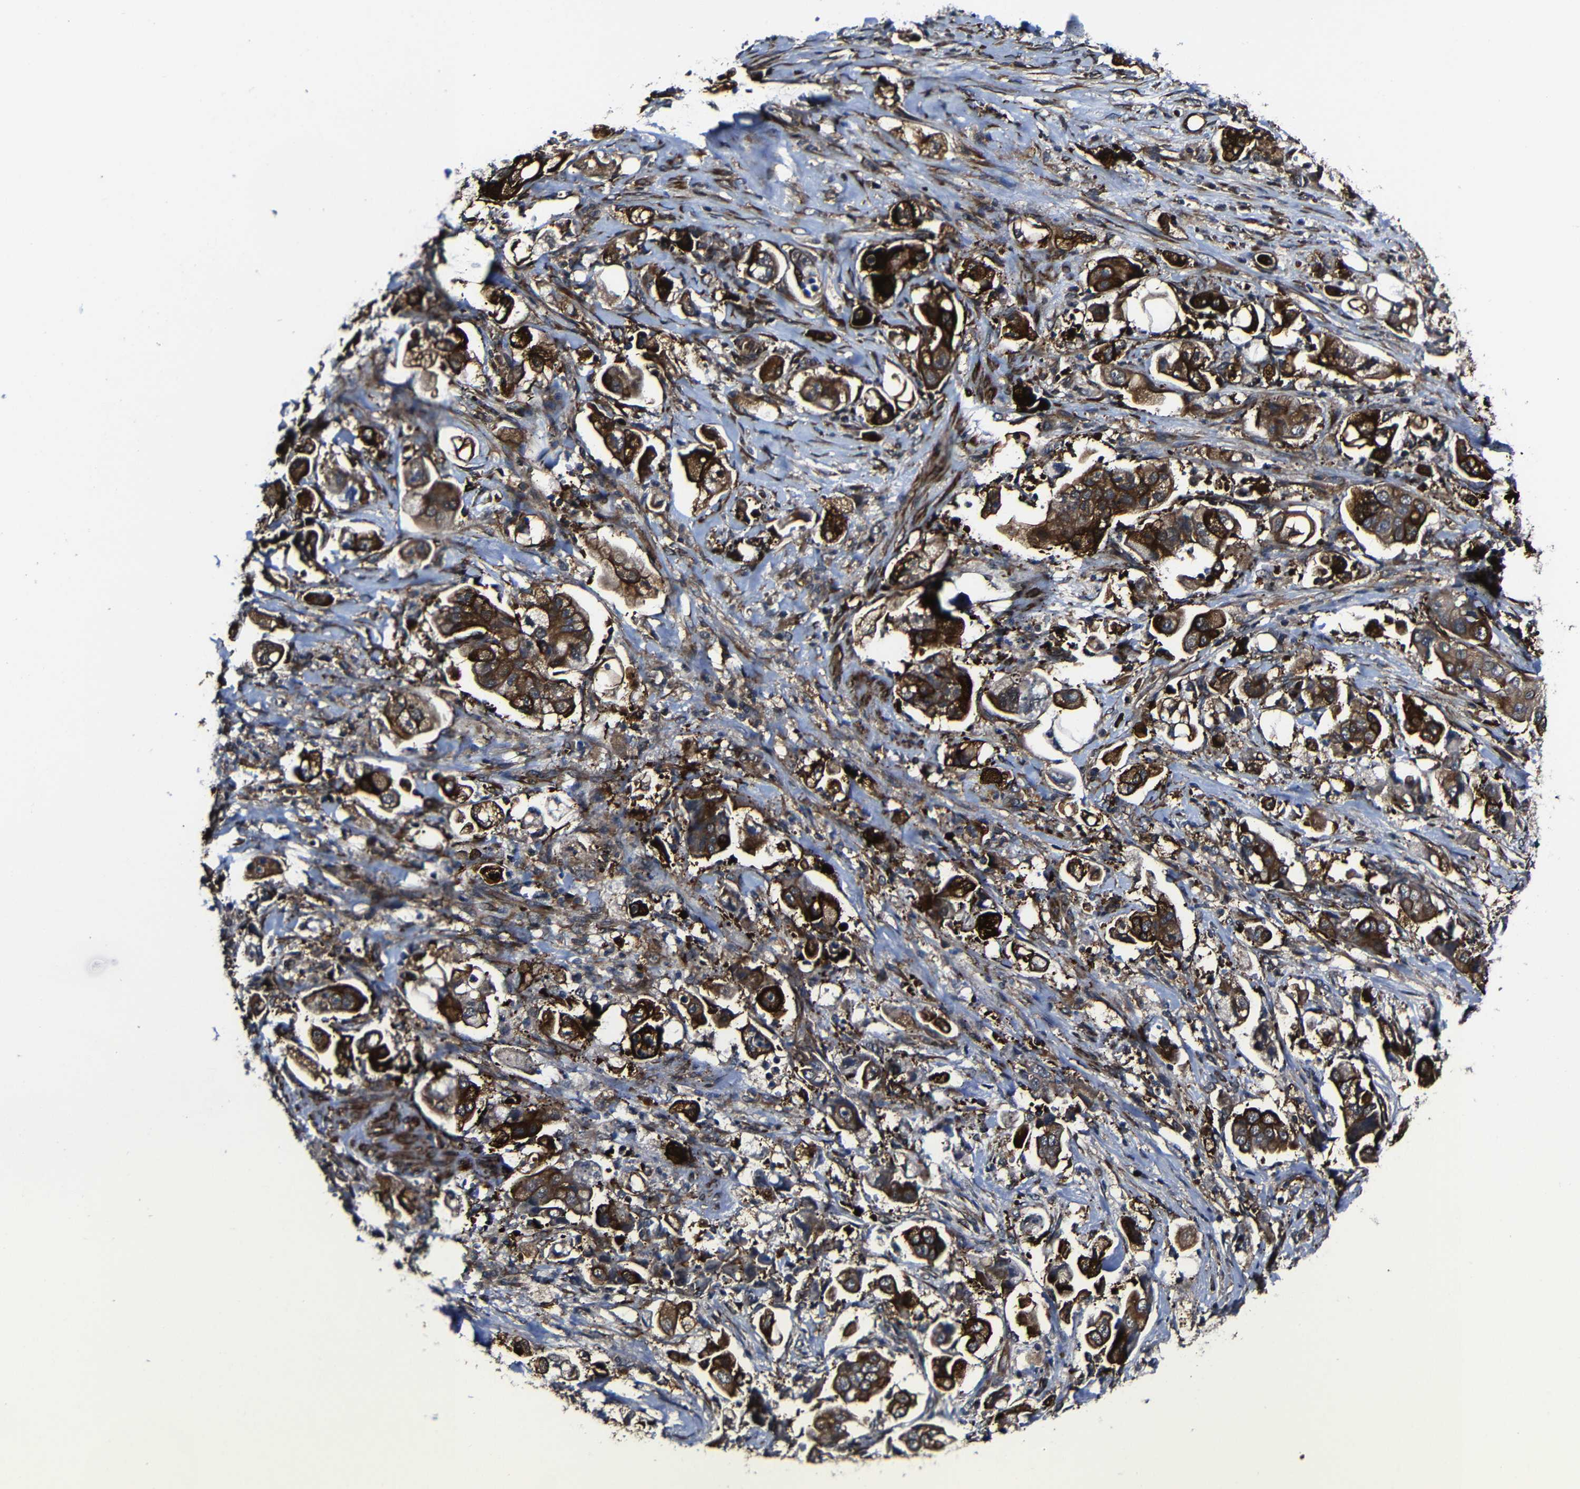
{"staining": {"intensity": "strong", "quantity": ">75%", "location": "cytoplasmic/membranous"}, "tissue": "stomach cancer", "cell_type": "Tumor cells", "image_type": "cancer", "snomed": [{"axis": "morphology", "description": "Adenocarcinoma, NOS"}, {"axis": "topography", "description": "Stomach"}], "caption": "Adenocarcinoma (stomach) stained with a protein marker demonstrates strong staining in tumor cells.", "gene": "KIAA0513", "patient": {"sex": "male", "age": 62}}